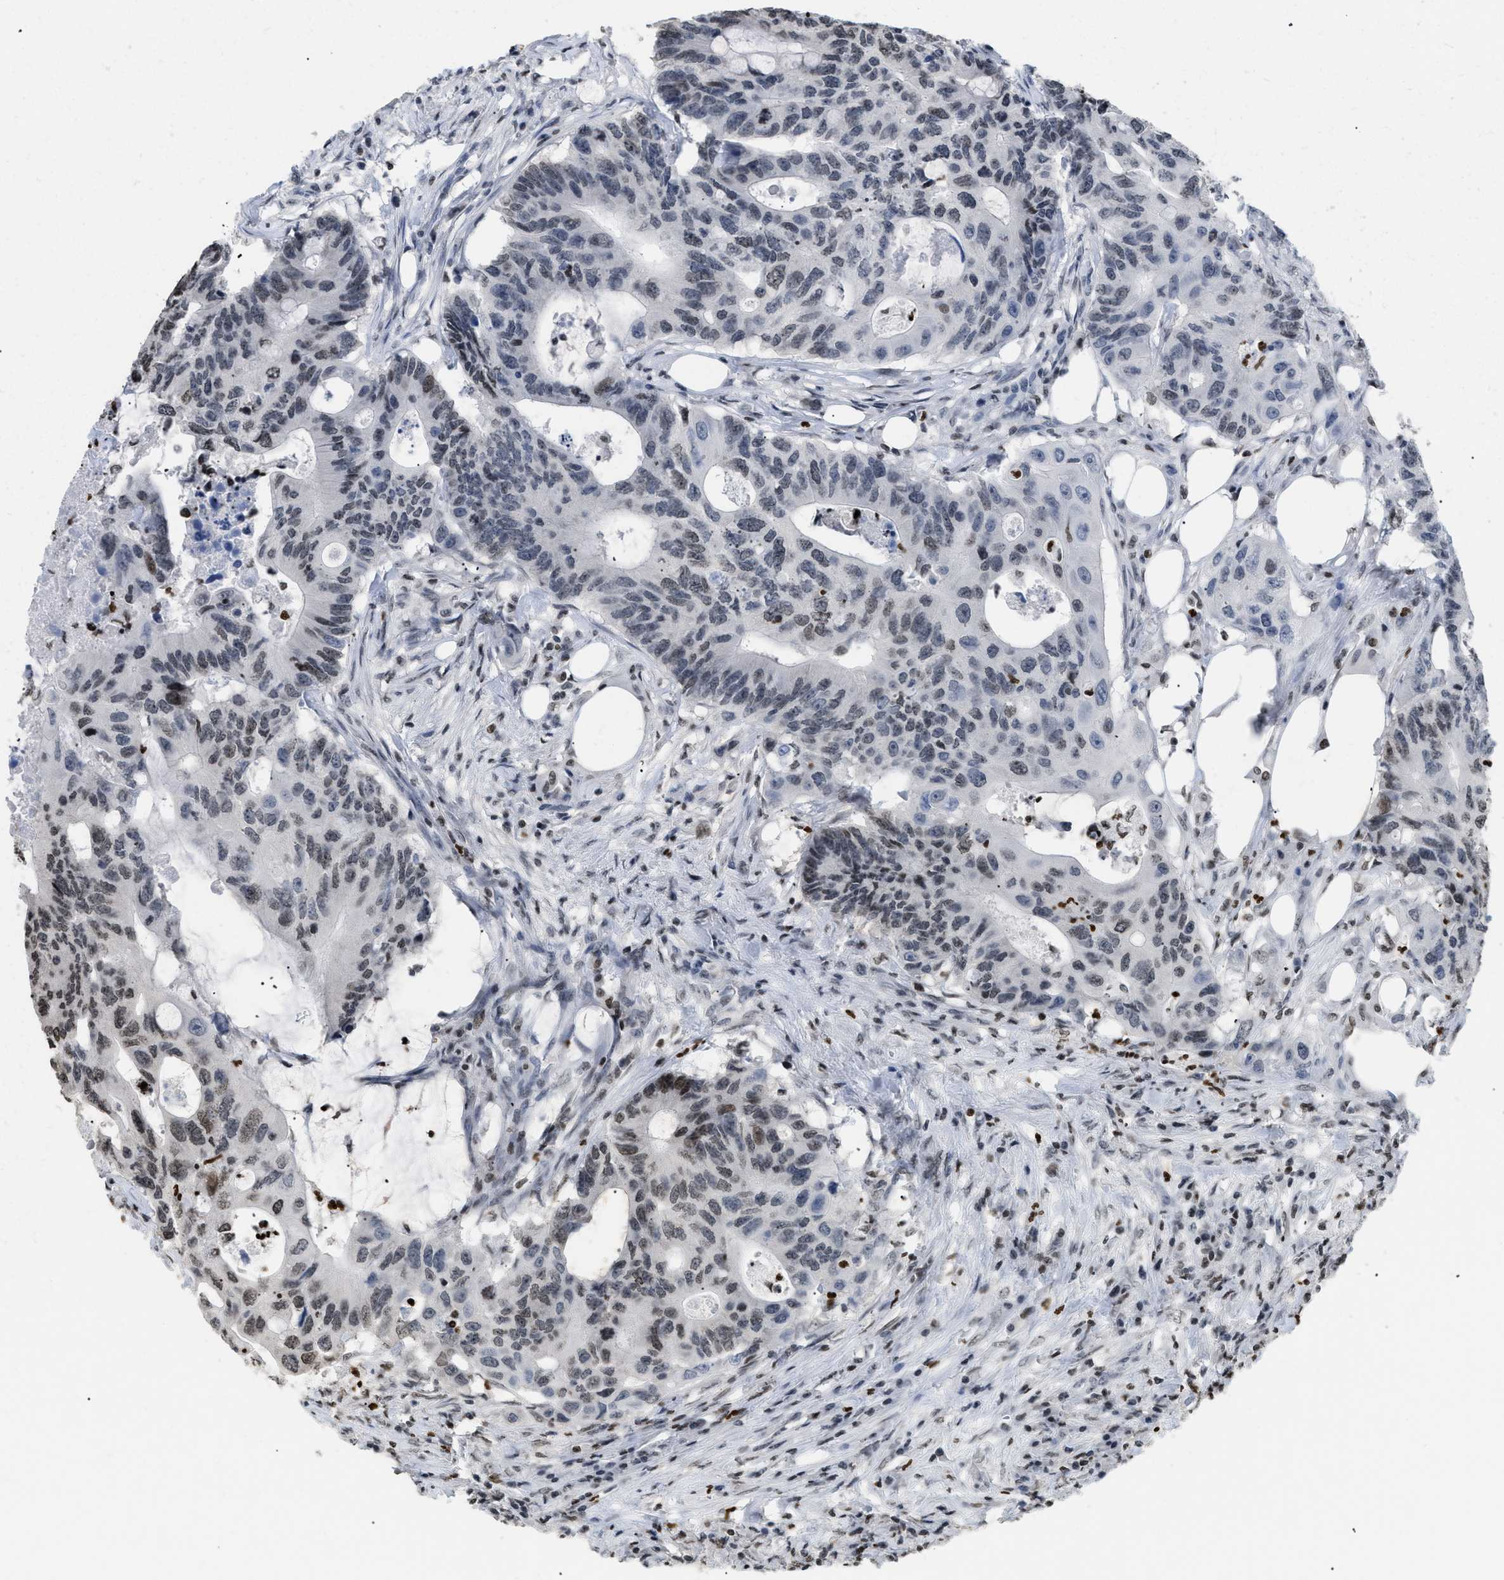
{"staining": {"intensity": "weak", "quantity": ">75%", "location": "nuclear"}, "tissue": "colorectal cancer", "cell_type": "Tumor cells", "image_type": "cancer", "snomed": [{"axis": "morphology", "description": "Adenocarcinoma, NOS"}, {"axis": "topography", "description": "Colon"}], "caption": "Protein expression analysis of human colorectal cancer reveals weak nuclear staining in approximately >75% of tumor cells. (Brightfield microscopy of DAB IHC at high magnification).", "gene": "HMGN2", "patient": {"sex": "male", "age": 71}}